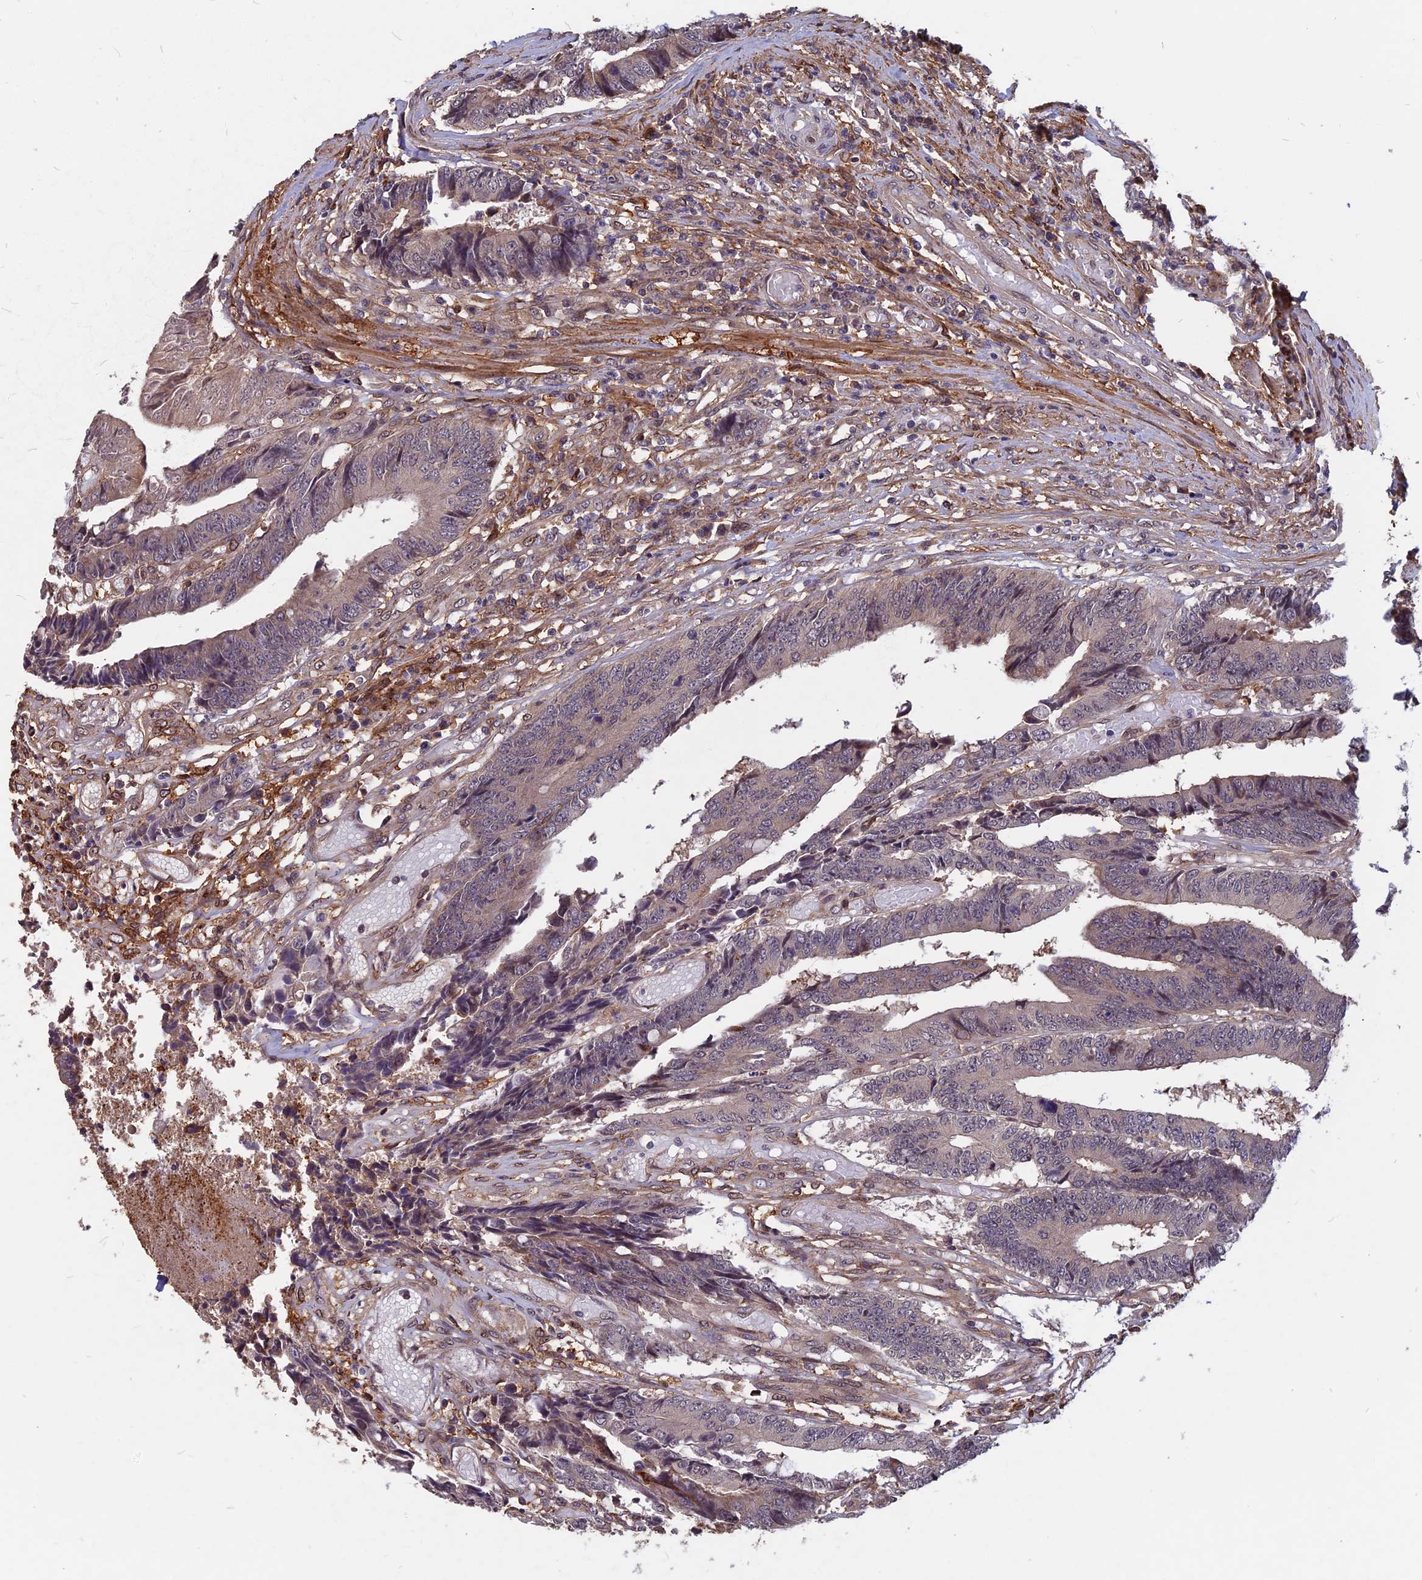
{"staining": {"intensity": "weak", "quantity": "25%-75%", "location": "cytoplasmic/membranous"}, "tissue": "colorectal cancer", "cell_type": "Tumor cells", "image_type": "cancer", "snomed": [{"axis": "morphology", "description": "Adenocarcinoma, NOS"}, {"axis": "topography", "description": "Rectum"}], "caption": "Immunohistochemical staining of colorectal cancer reveals low levels of weak cytoplasmic/membranous staining in approximately 25%-75% of tumor cells.", "gene": "SPG11", "patient": {"sex": "male", "age": 84}}